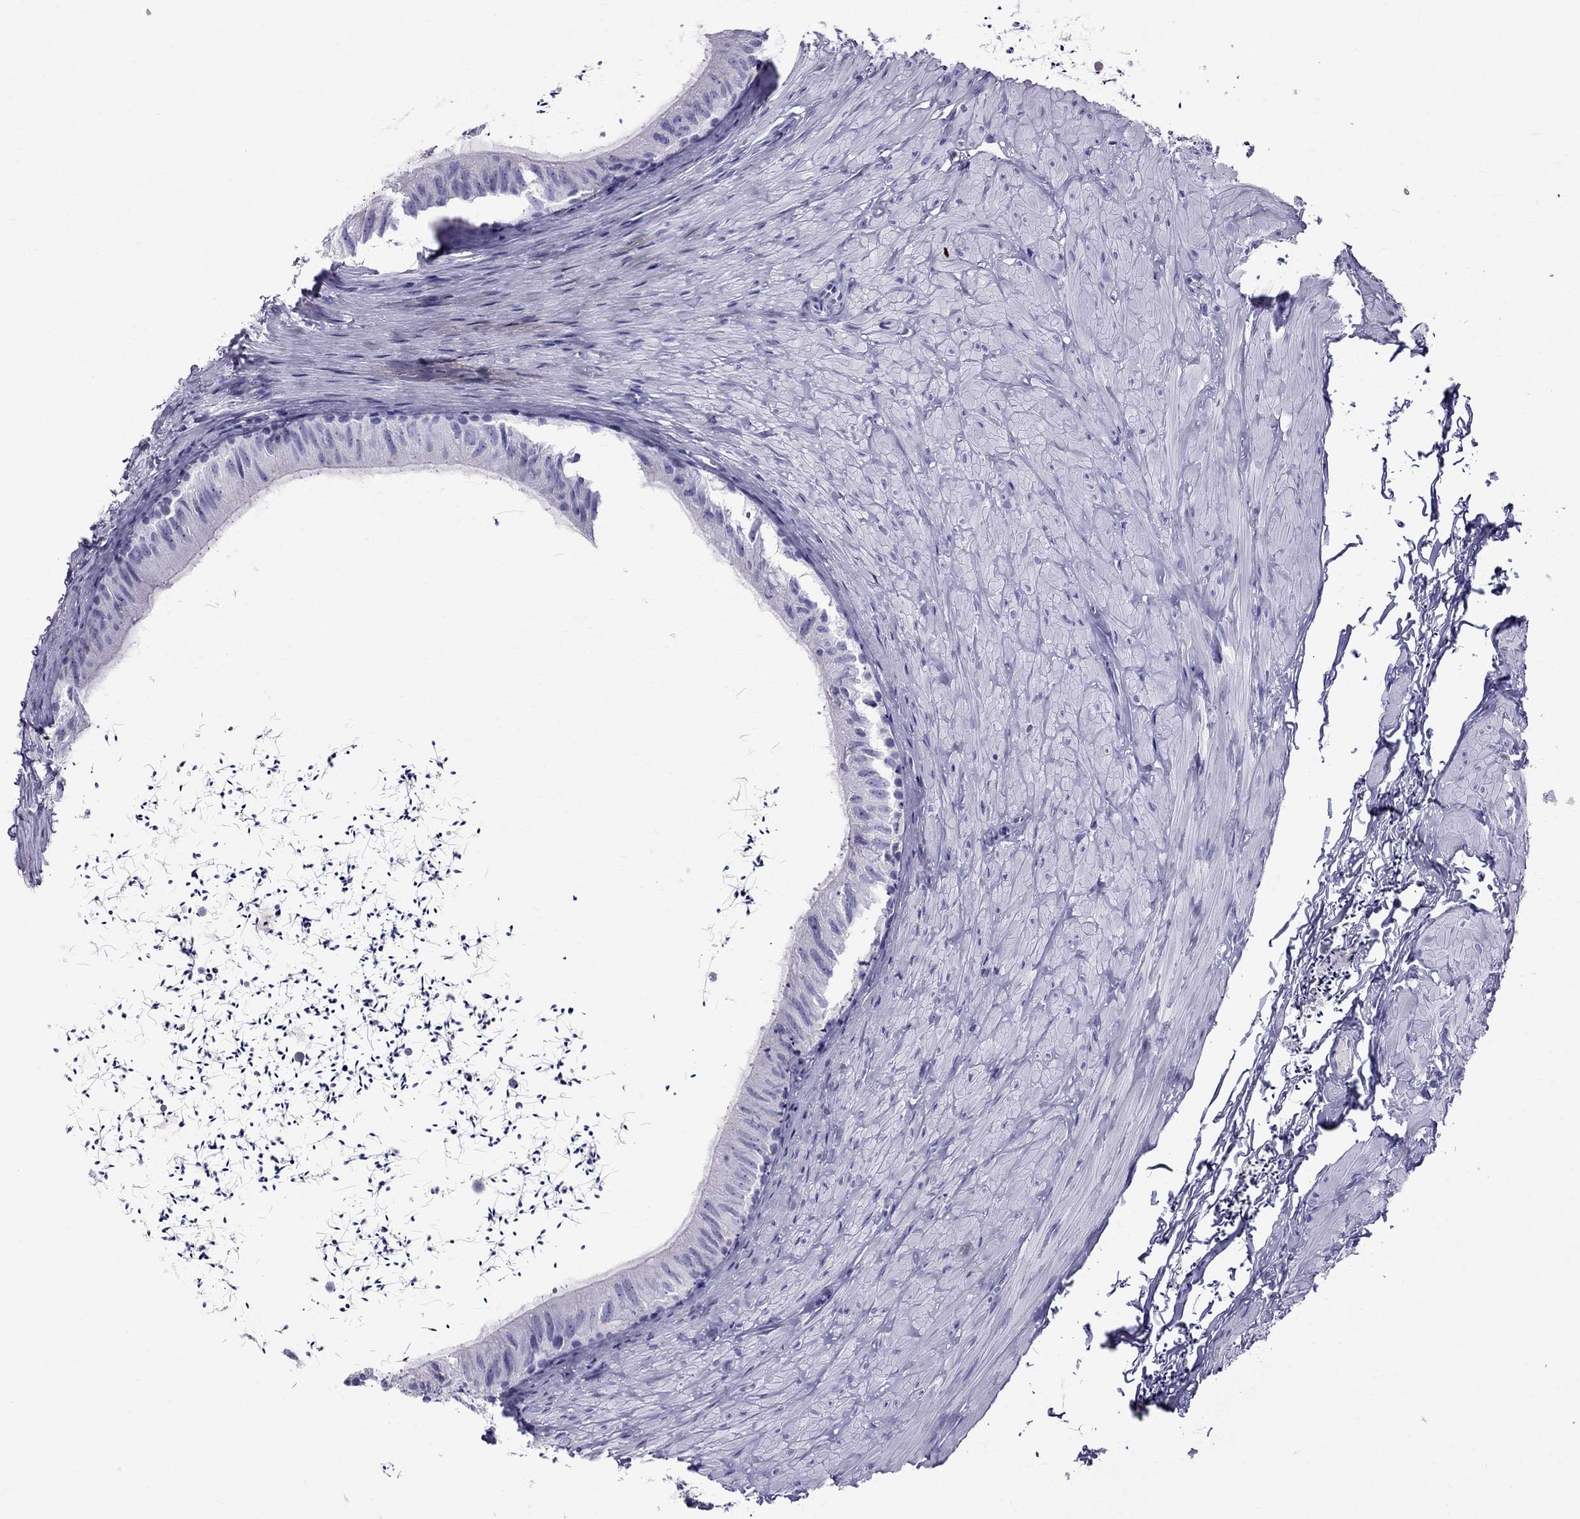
{"staining": {"intensity": "negative", "quantity": "none", "location": "none"}, "tissue": "epididymis", "cell_type": "Glandular cells", "image_type": "normal", "snomed": [{"axis": "morphology", "description": "Normal tissue, NOS"}, {"axis": "topography", "description": "Epididymis"}], "caption": "This is a histopathology image of immunohistochemistry staining of normal epididymis, which shows no expression in glandular cells.", "gene": "TTLL13", "patient": {"sex": "male", "age": 32}}